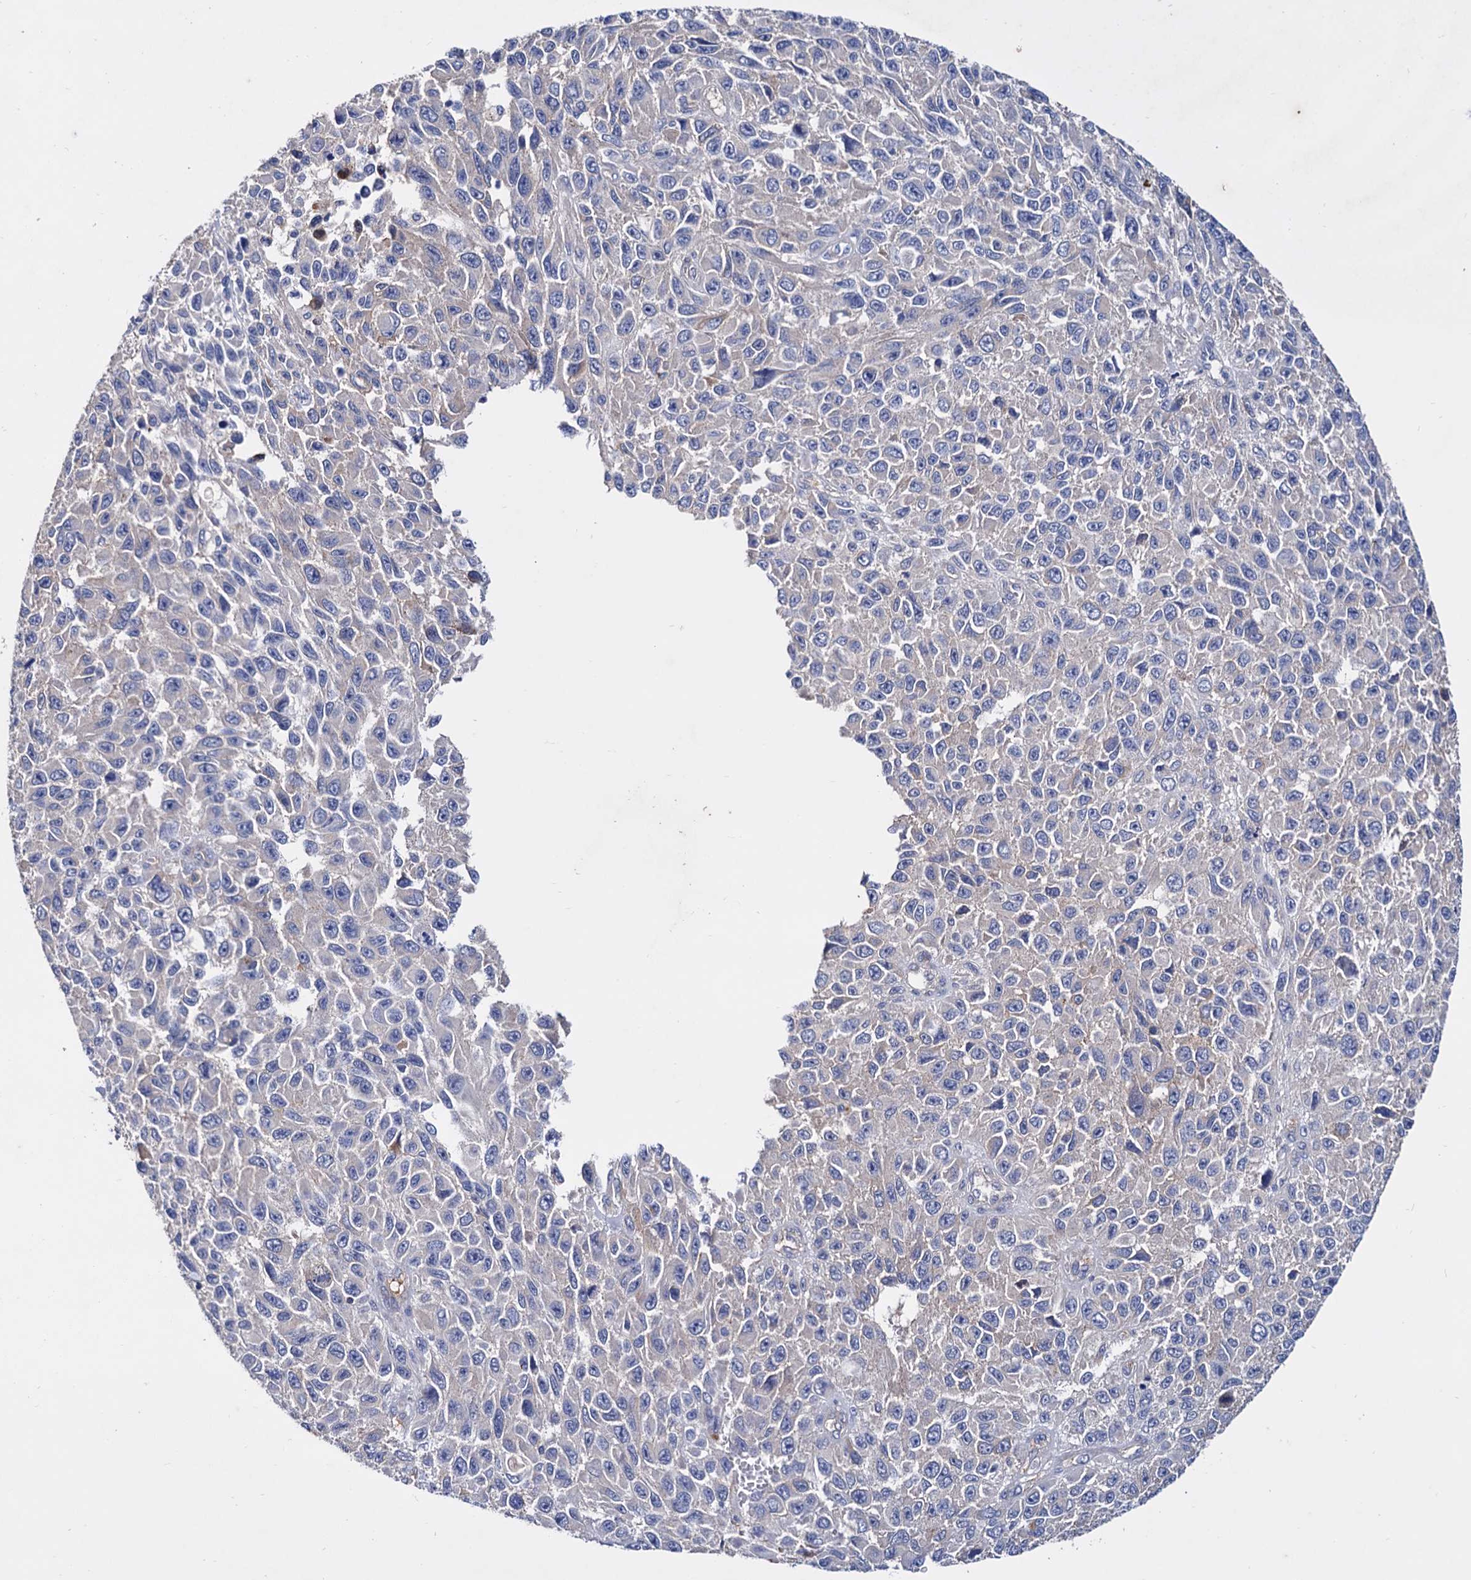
{"staining": {"intensity": "negative", "quantity": "none", "location": "none"}, "tissue": "melanoma", "cell_type": "Tumor cells", "image_type": "cancer", "snomed": [{"axis": "morphology", "description": "Normal tissue, NOS"}, {"axis": "morphology", "description": "Malignant melanoma, NOS"}, {"axis": "topography", "description": "Skin"}], "caption": "Melanoma was stained to show a protein in brown. There is no significant positivity in tumor cells.", "gene": "NPAS4", "patient": {"sex": "female", "age": 96}}